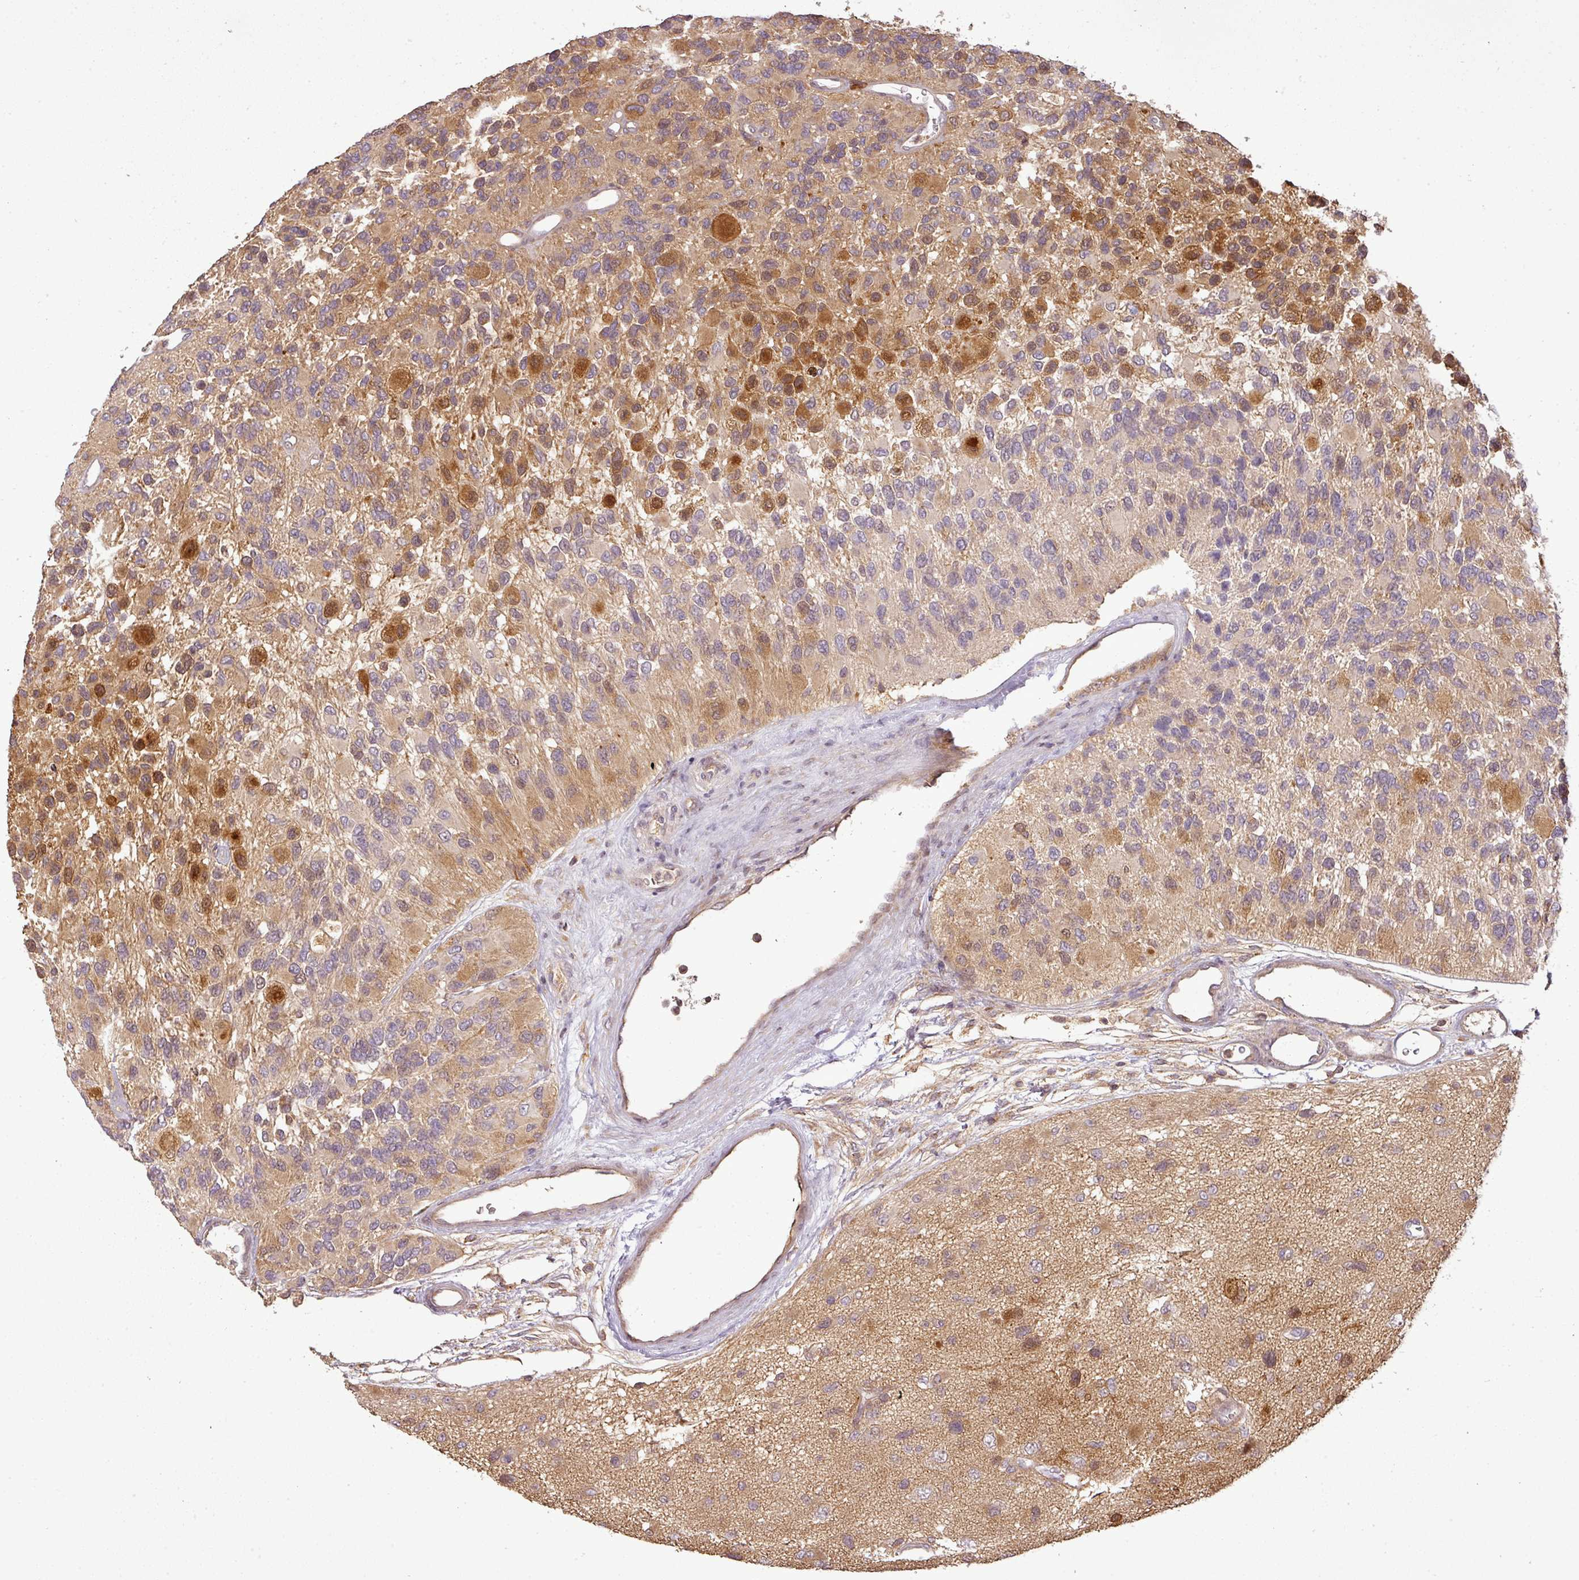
{"staining": {"intensity": "moderate", "quantity": ">75%", "location": "cytoplasmic/membranous"}, "tissue": "glioma", "cell_type": "Tumor cells", "image_type": "cancer", "snomed": [{"axis": "morphology", "description": "Glioma, malignant, High grade"}, {"axis": "topography", "description": "Brain"}], "caption": "About >75% of tumor cells in malignant glioma (high-grade) exhibit moderate cytoplasmic/membranous protein expression as visualized by brown immunohistochemical staining.", "gene": "FAIM", "patient": {"sex": "male", "age": 77}}